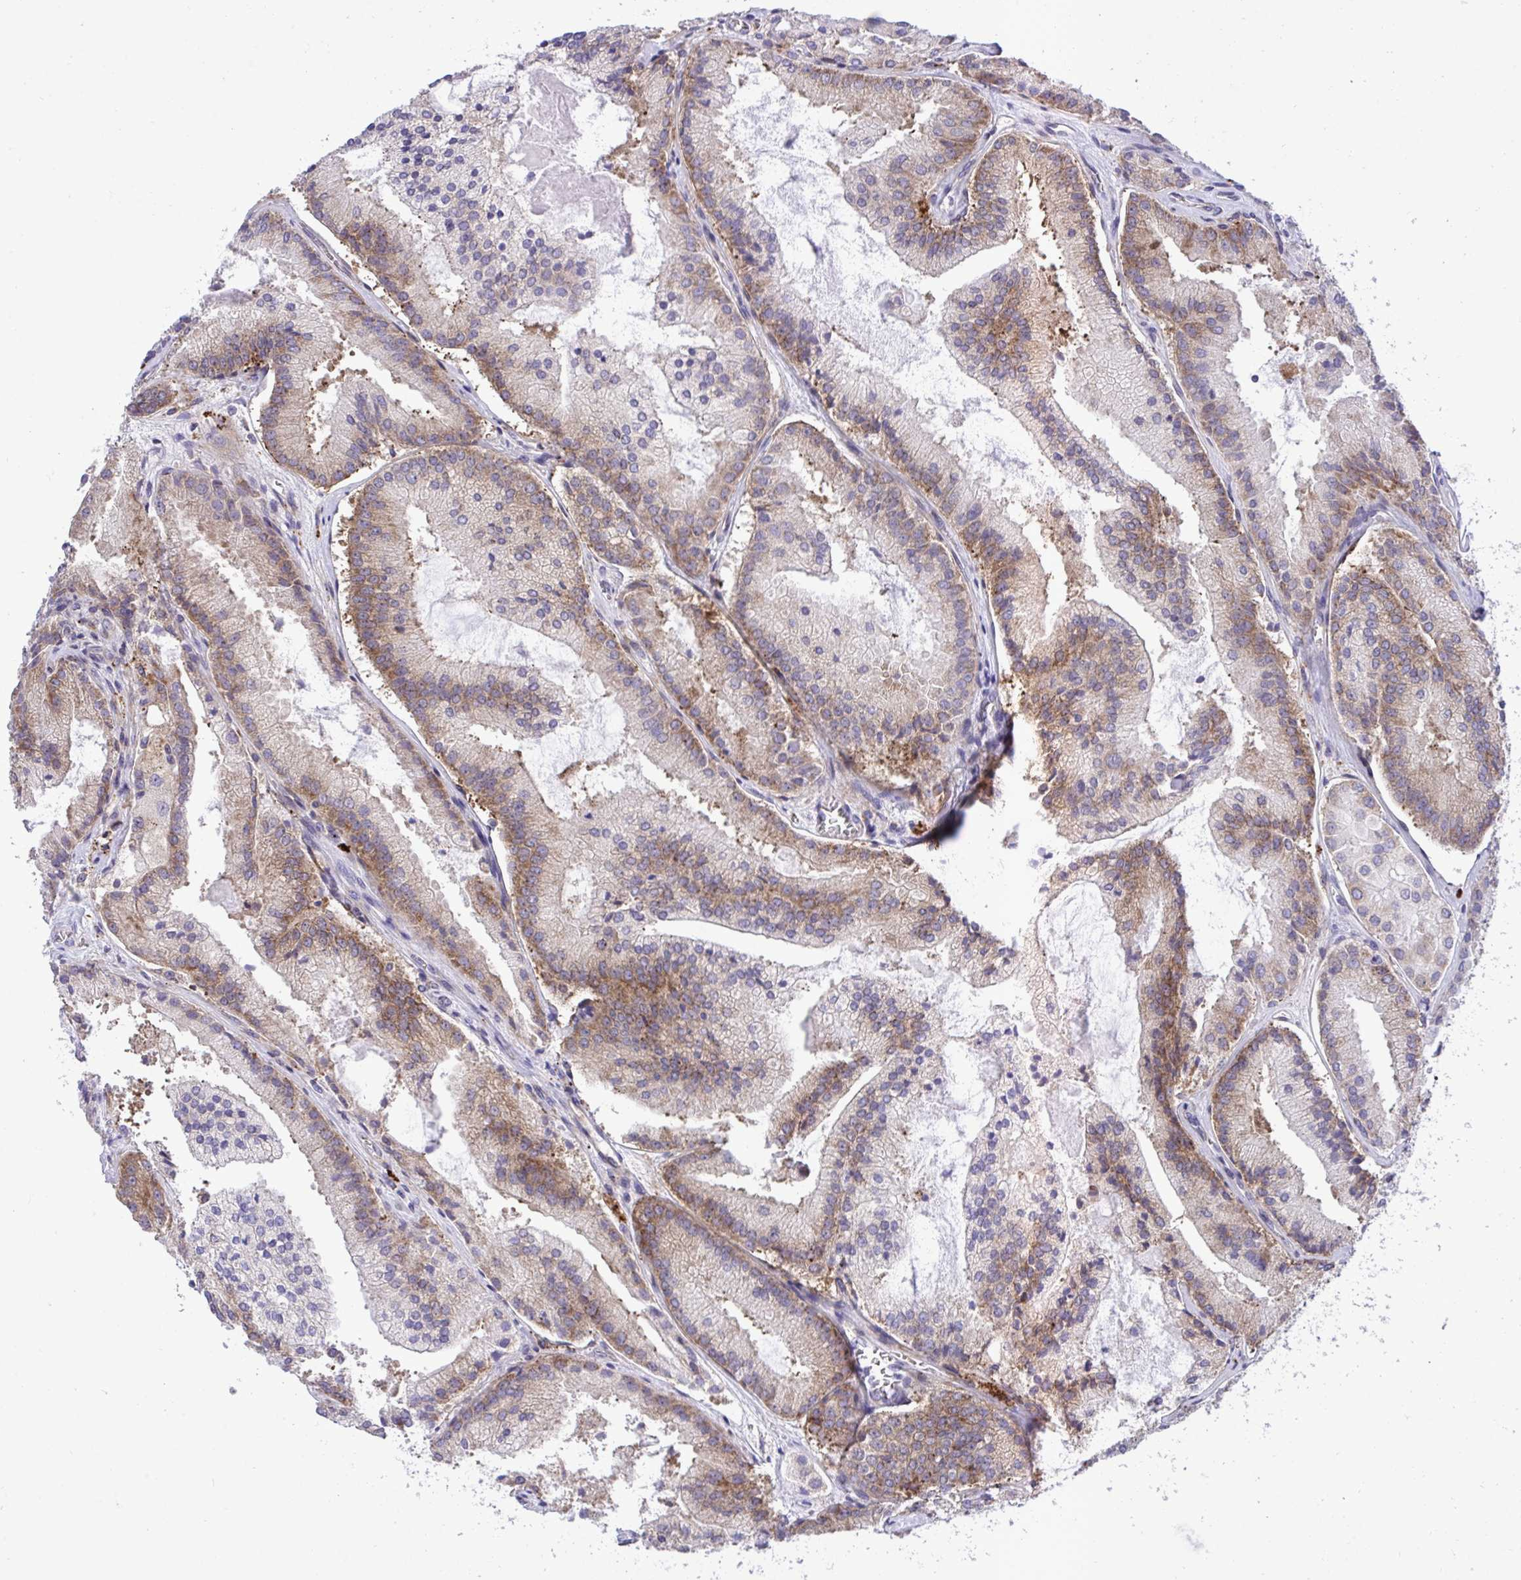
{"staining": {"intensity": "moderate", "quantity": ">75%", "location": "cytoplasmic/membranous"}, "tissue": "prostate cancer", "cell_type": "Tumor cells", "image_type": "cancer", "snomed": [{"axis": "morphology", "description": "Adenocarcinoma, High grade"}, {"axis": "topography", "description": "Prostate"}], "caption": "Immunohistochemistry histopathology image of neoplastic tissue: prostate cancer (high-grade adenocarcinoma) stained using immunohistochemistry (IHC) displays medium levels of moderate protein expression localized specifically in the cytoplasmic/membranous of tumor cells, appearing as a cytoplasmic/membranous brown color.", "gene": "RPS15", "patient": {"sex": "male", "age": 73}}